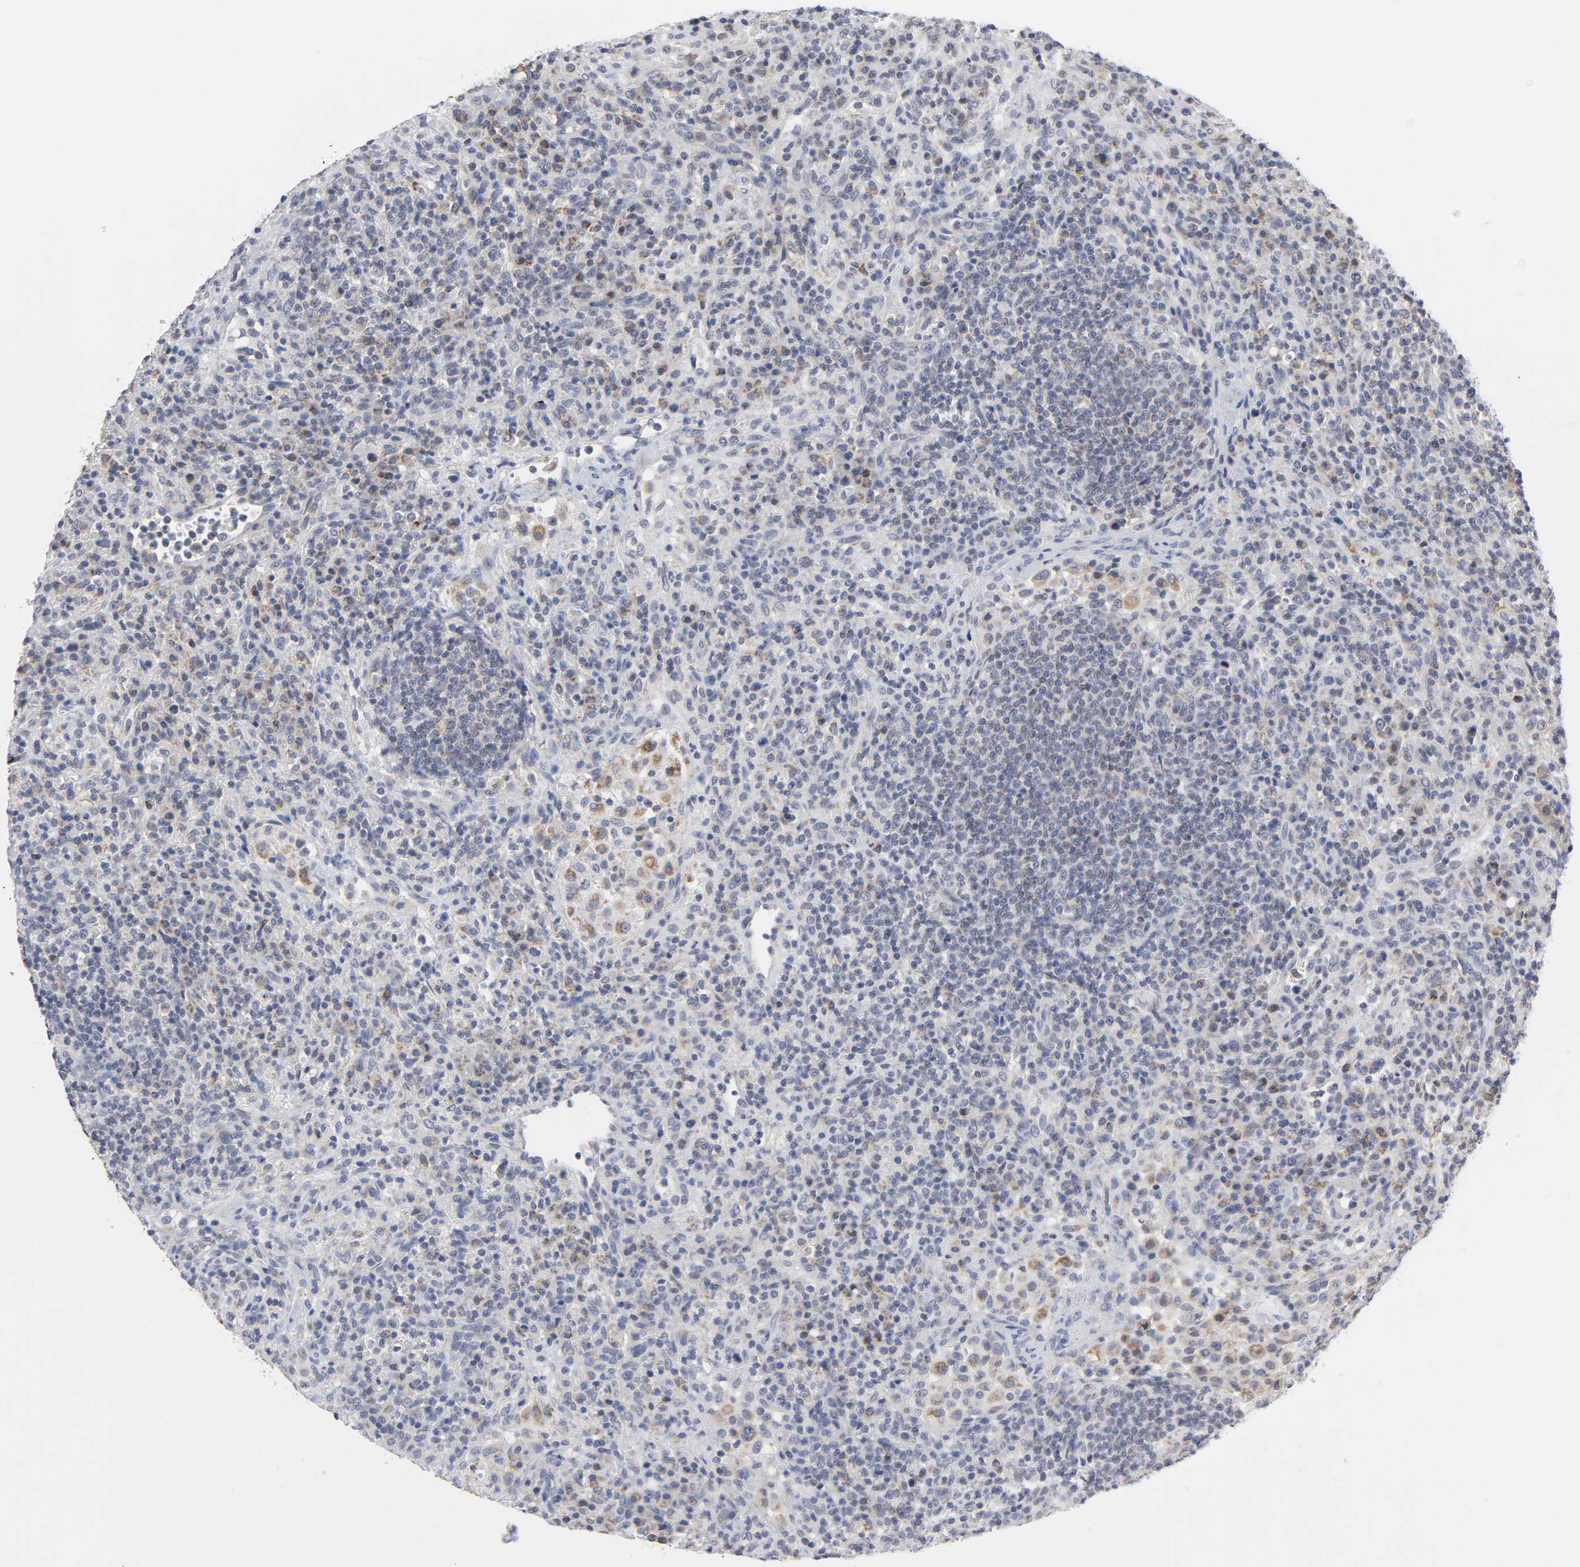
{"staining": {"intensity": "weak", "quantity": "25%-75%", "location": "cytoplasmic/membranous"}, "tissue": "lymphoma", "cell_type": "Tumor cells", "image_type": "cancer", "snomed": [{"axis": "morphology", "description": "Hodgkin's disease, NOS"}, {"axis": "topography", "description": "Lymph node"}], "caption": "This image exhibits lymphoma stained with IHC to label a protein in brown. The cytoplasmic/membranous of tumor cells show weak positivity for the protein. Nuclei are counter-stained blue.", "gene": "AUH", "patient": {"sex": "male", "age": 65}}